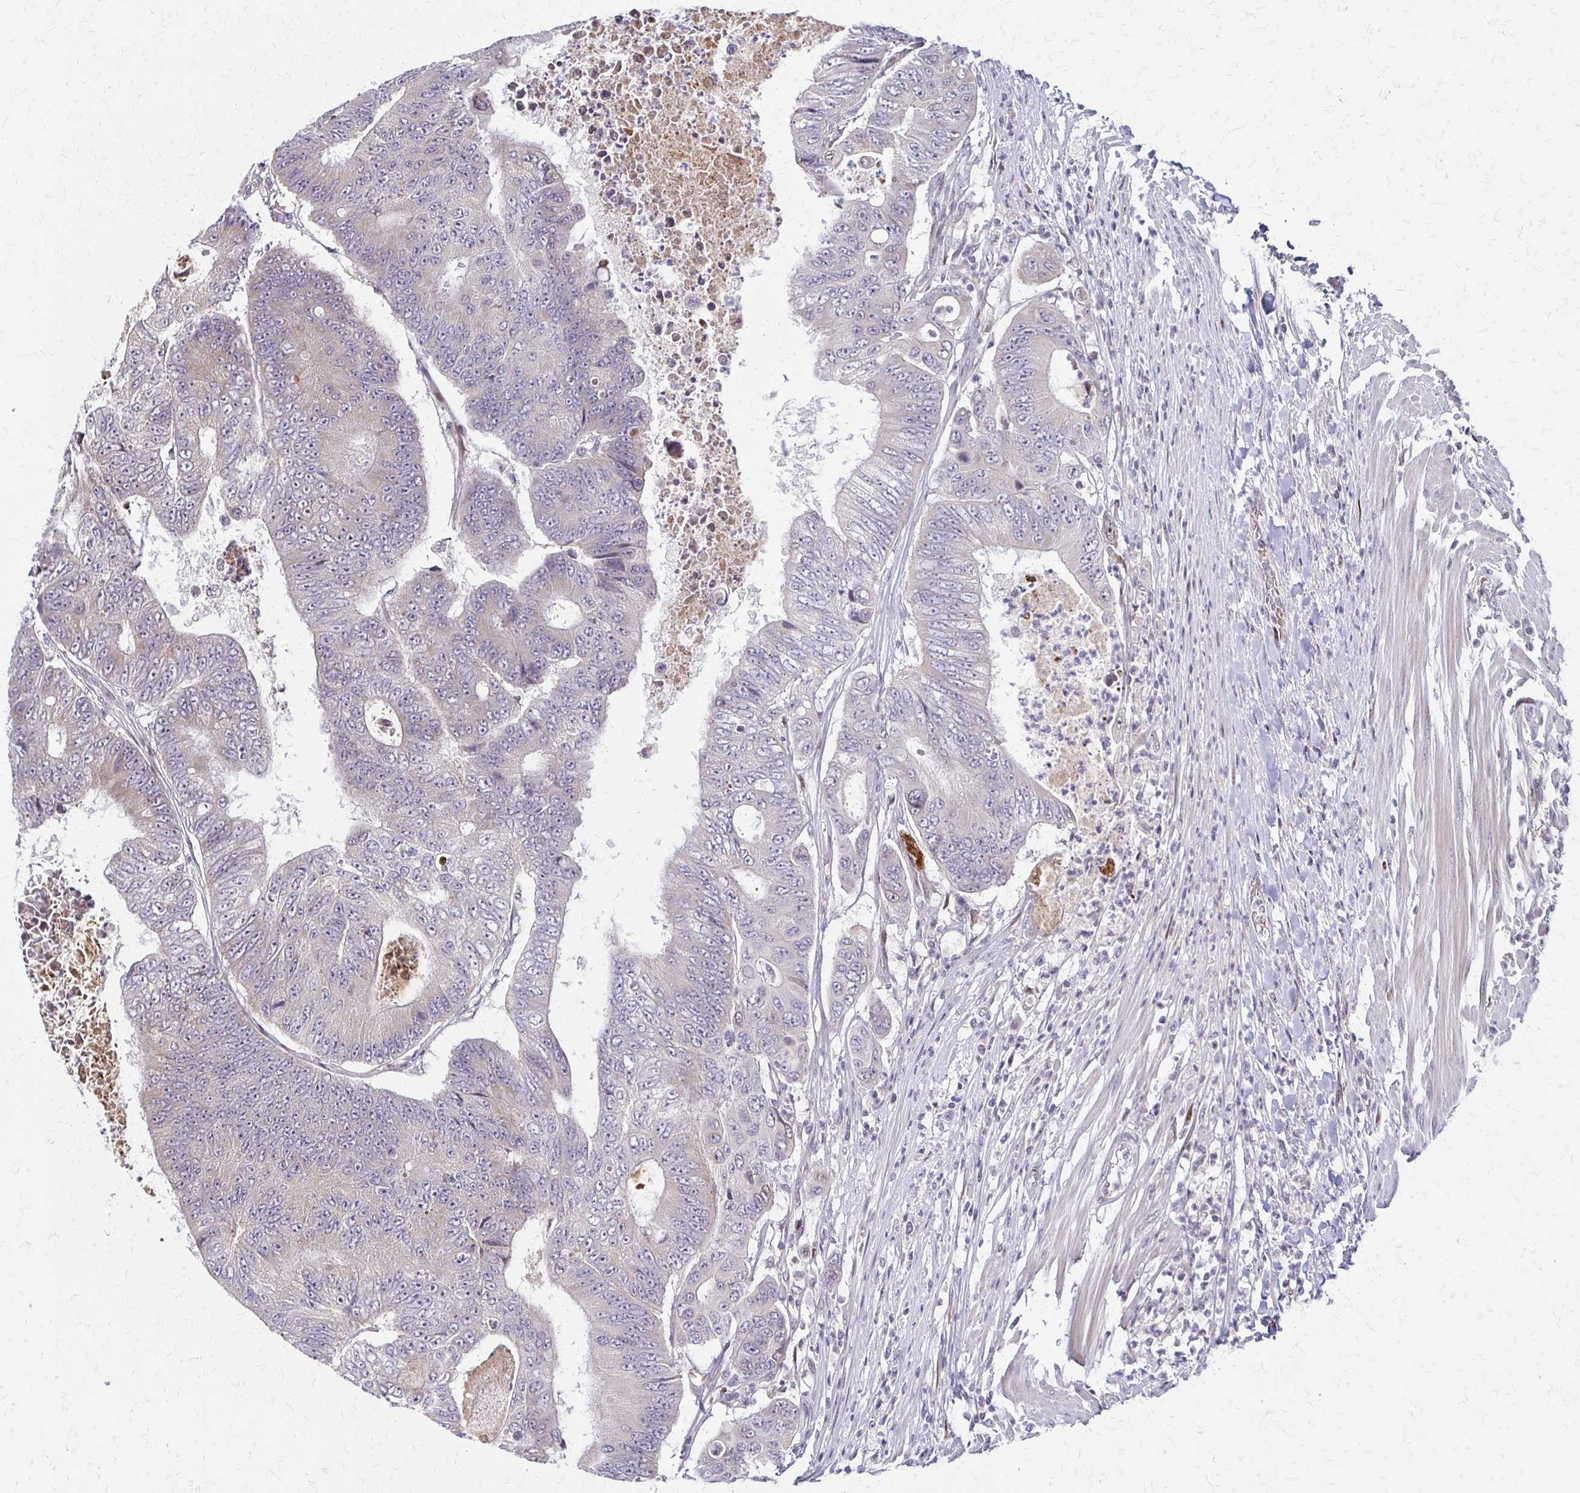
{"staining": {"intensity": "weak", "quantity": "25%-75%", "location": "cytoplasmic/membranous"}, "tissue": "colorectal cancer", "cell_type": "Tumor cells", "image_type": "cancer", "snomed": [{"axis": "morphology", "description": "Adenocarcinoma, NOS"}, {"axis": "topography", "description": "Colon"}], "caption": "This micrograph reveals immunohistochemistry (IHC) staining of colorectal adenocarcinoma, with low weak cytoplasmic/membranous staining in about 25%-75% of tumor cells.", "gene": "TRIR", "patient": {"sex": "female", "age": 48}}